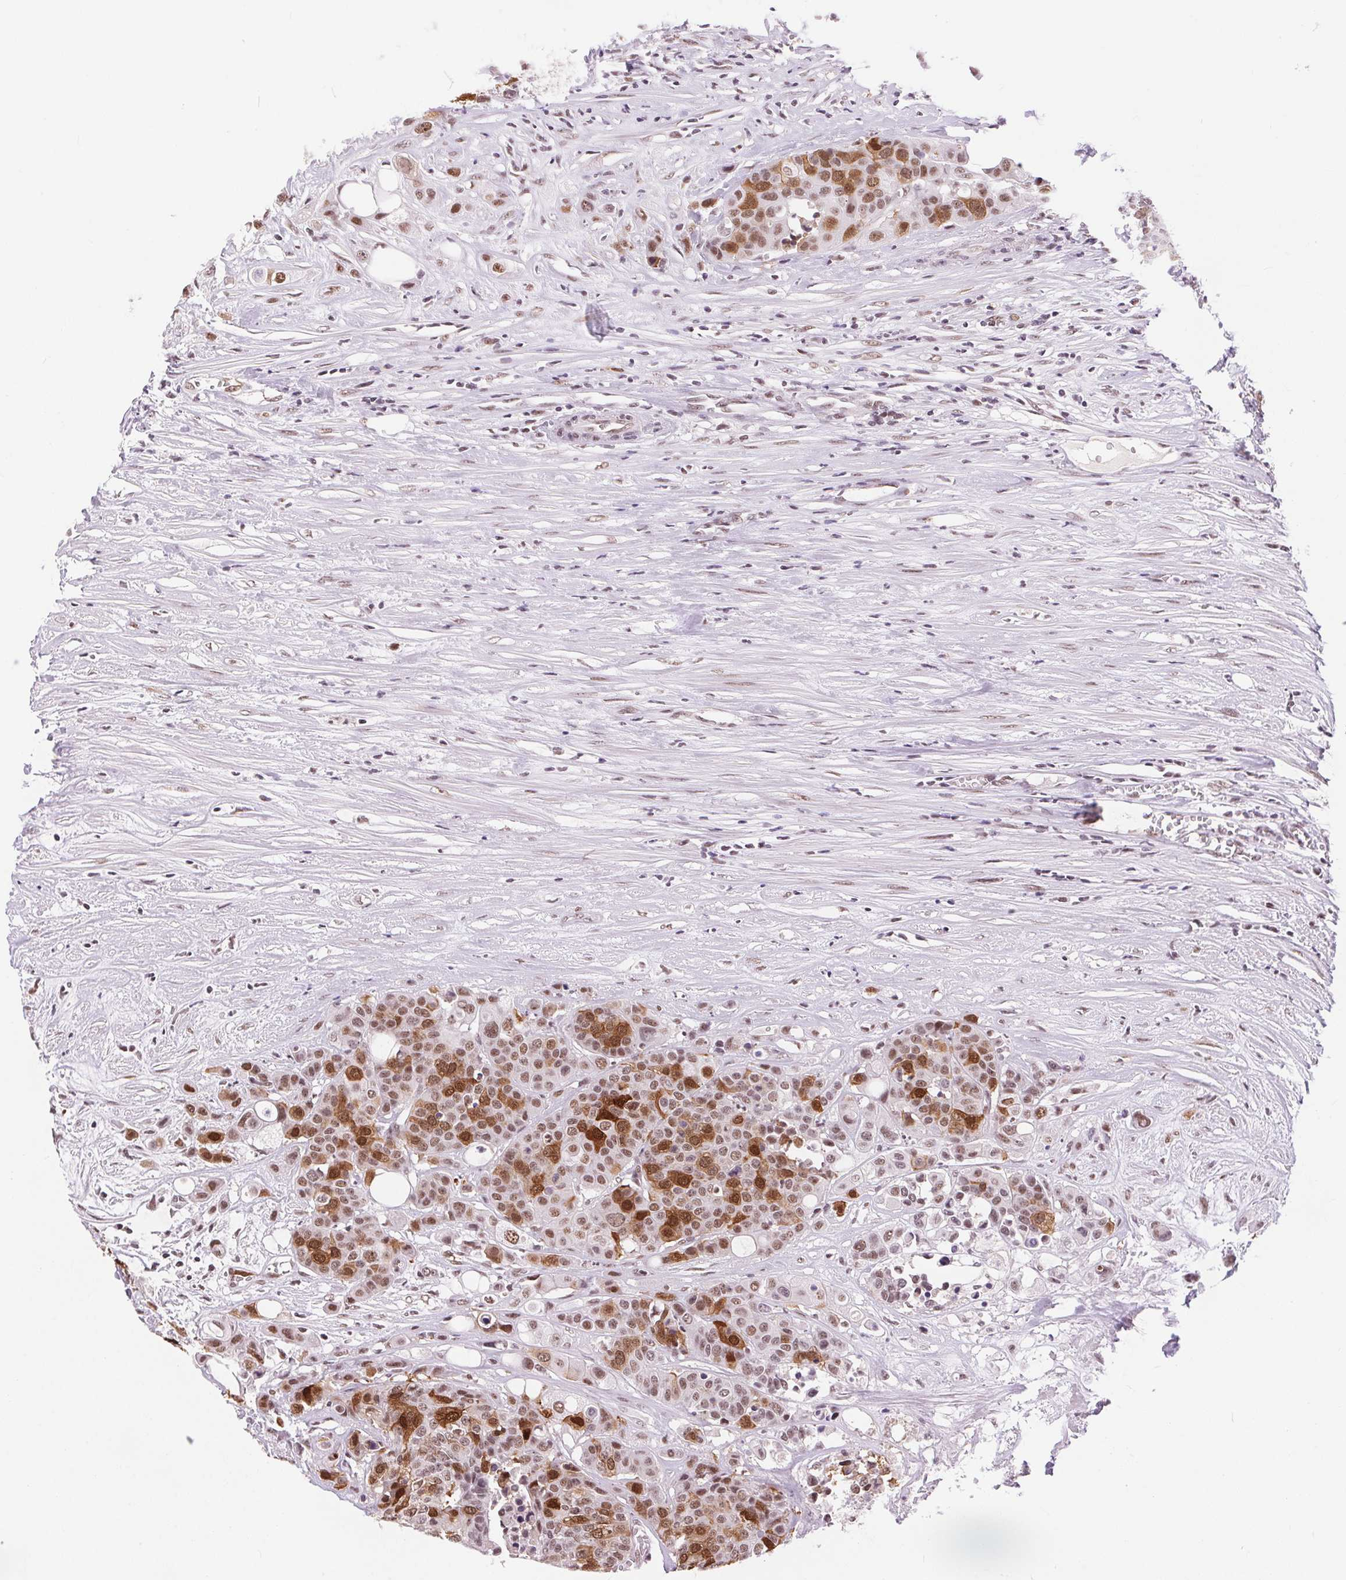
{"staining": {"intensity": "strong", "quantity": "25%-75%", "location": "cytoplasmic/membranous,nuclear"}, "tissue": "carcinoid", "cell_type": "Tumor cells", "image_type": "cancer", "snomed": [{"axis": "morphology", "description": "Carcinoid, malignant, NOS"}, {"axis": "topography", "description": "Colon"}], "caption": "The histopathology image reveals staining of carcinoid, revealing strong cytoplasmic/membranous and nuclear protein positivity (brown color) within tumor cells.", "gene": "CD2BP2", "patient": {"sex": "male", "age": 81}}